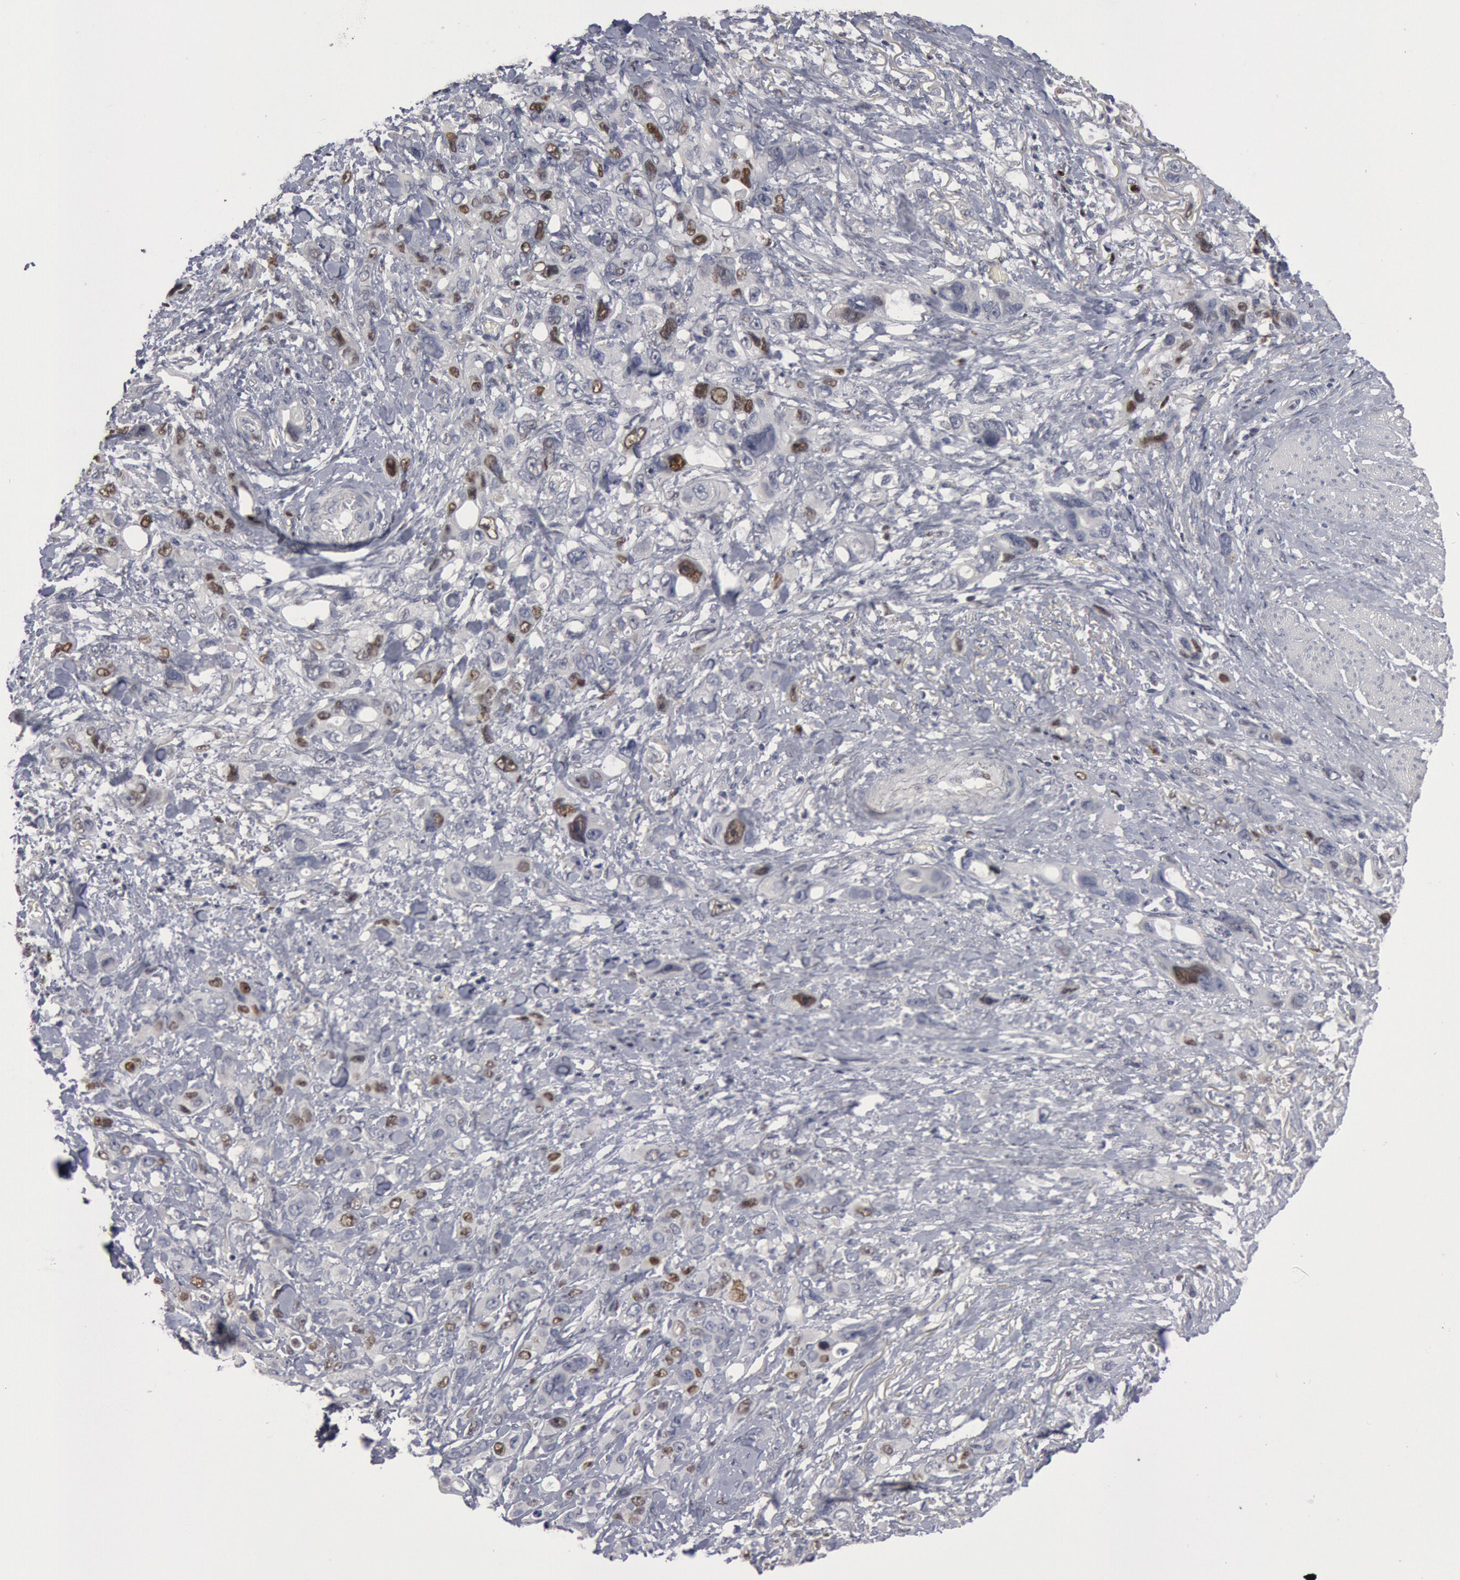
{"staining": {"intensity": "weak", "quantity": "<25%", "location": "nuclear"}, "tissue": "stomach cancer", "cell_type": "Tumor cells", "image_type": "cancer", "snomed": [{"axis": "morphology", "description": "Adenocarcinoma, NOS"}, {"axis": "topography", "description": "Stomach, upper"}], "caption": "Histopathology image shows no significant protein staining in tumor cells of adenocarcinoma (stomach).", "gene": "WDHD1", "patient": {"sex": "male", "age": 47}}